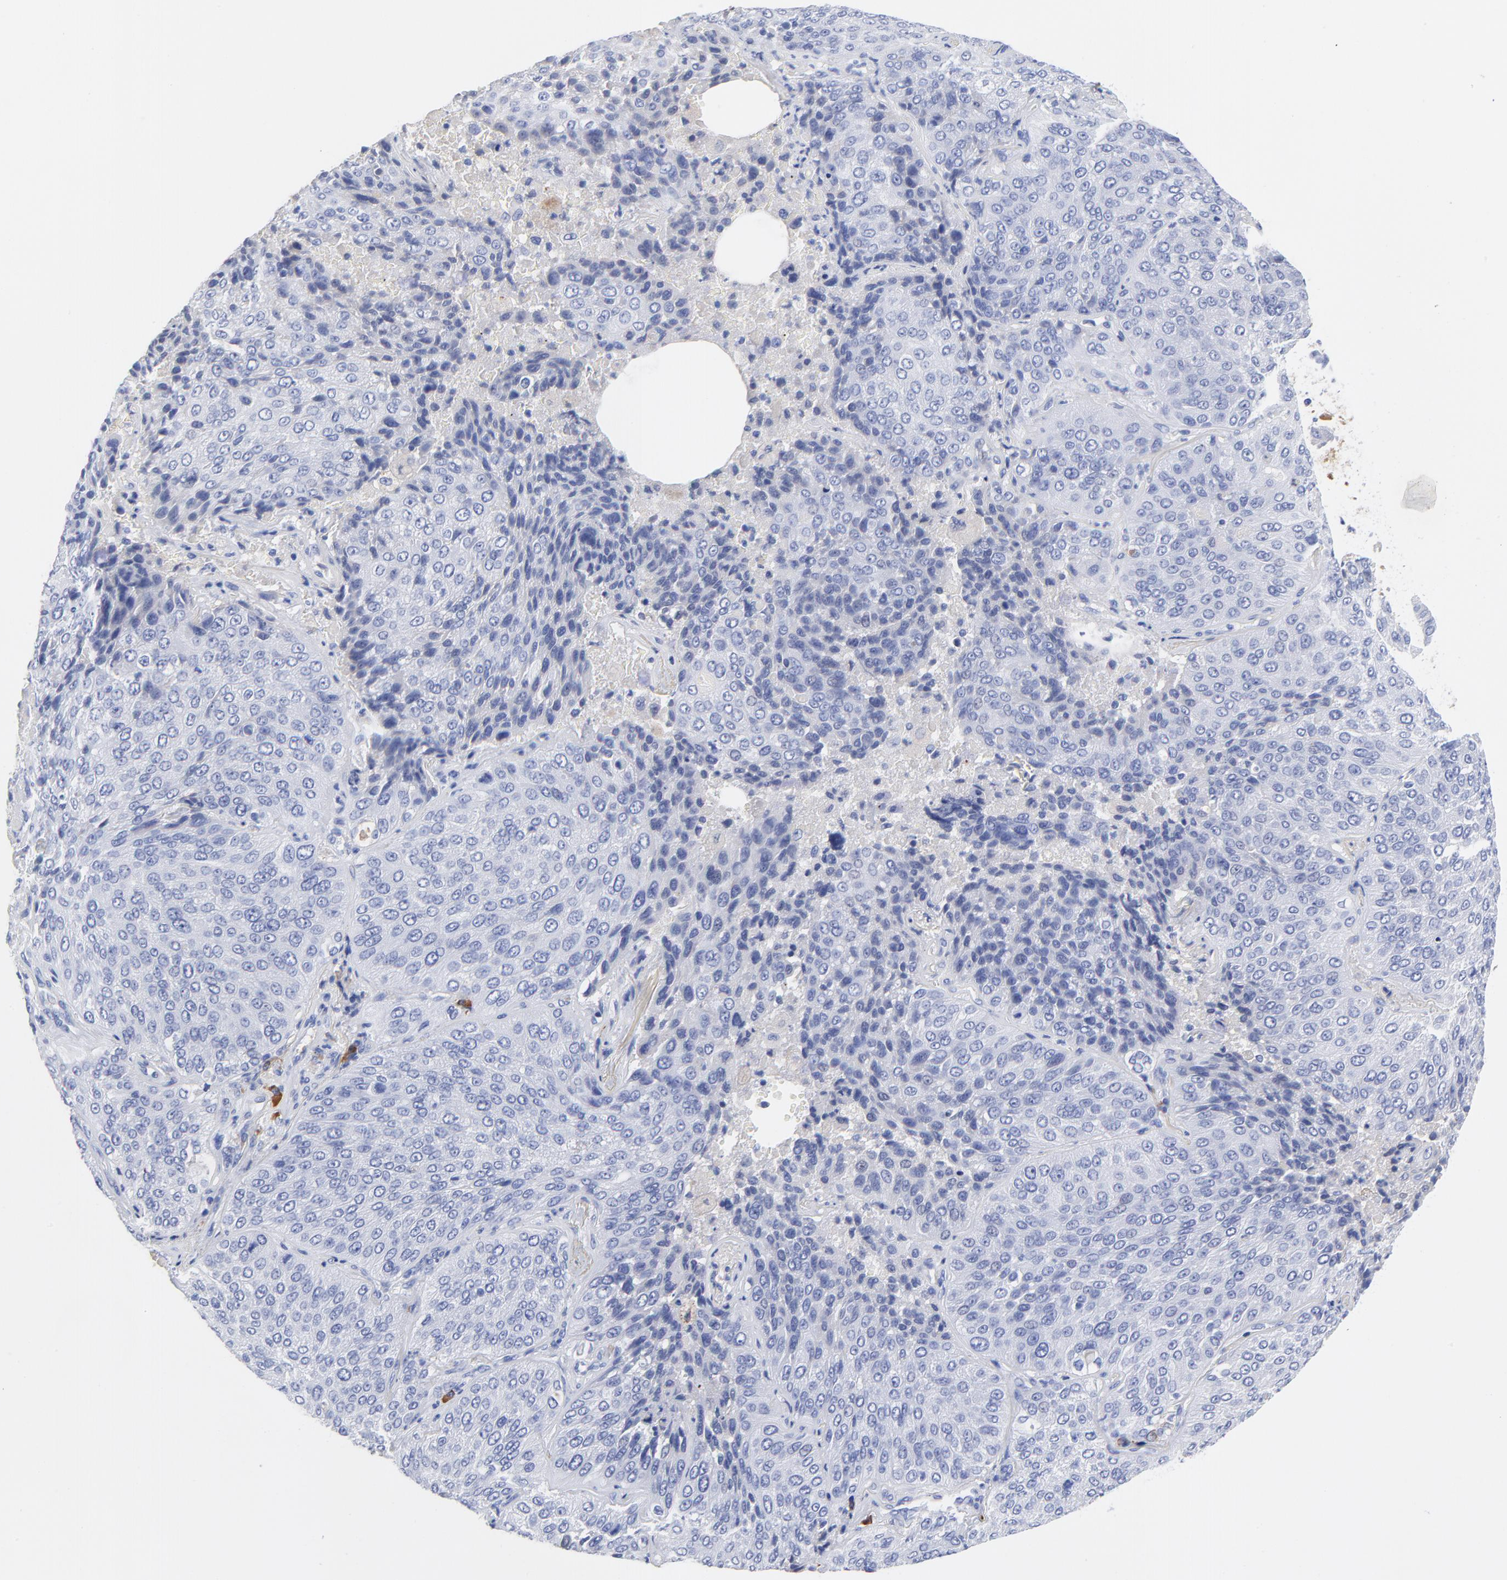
{"staining": {"intensity": "negative", "quantity": "none", "location": "none"}, "tissue": "lung cancer", "cell_type": "Tumor cells", "image_type": "cancer", "snomed": [{"axis": "morphology", "description": "Squamous cell carcinoma, NOS"}, {"axis": "topography", "description": "Lung"}], "caption": "Immunohistochemistry of human squamous cell carcinoma (lung) reveals no expression in tumor cells. Nuclei are stained in blue.", "gene": "IGLV3-10", "patient": {"sex": "male", "age": 54}}